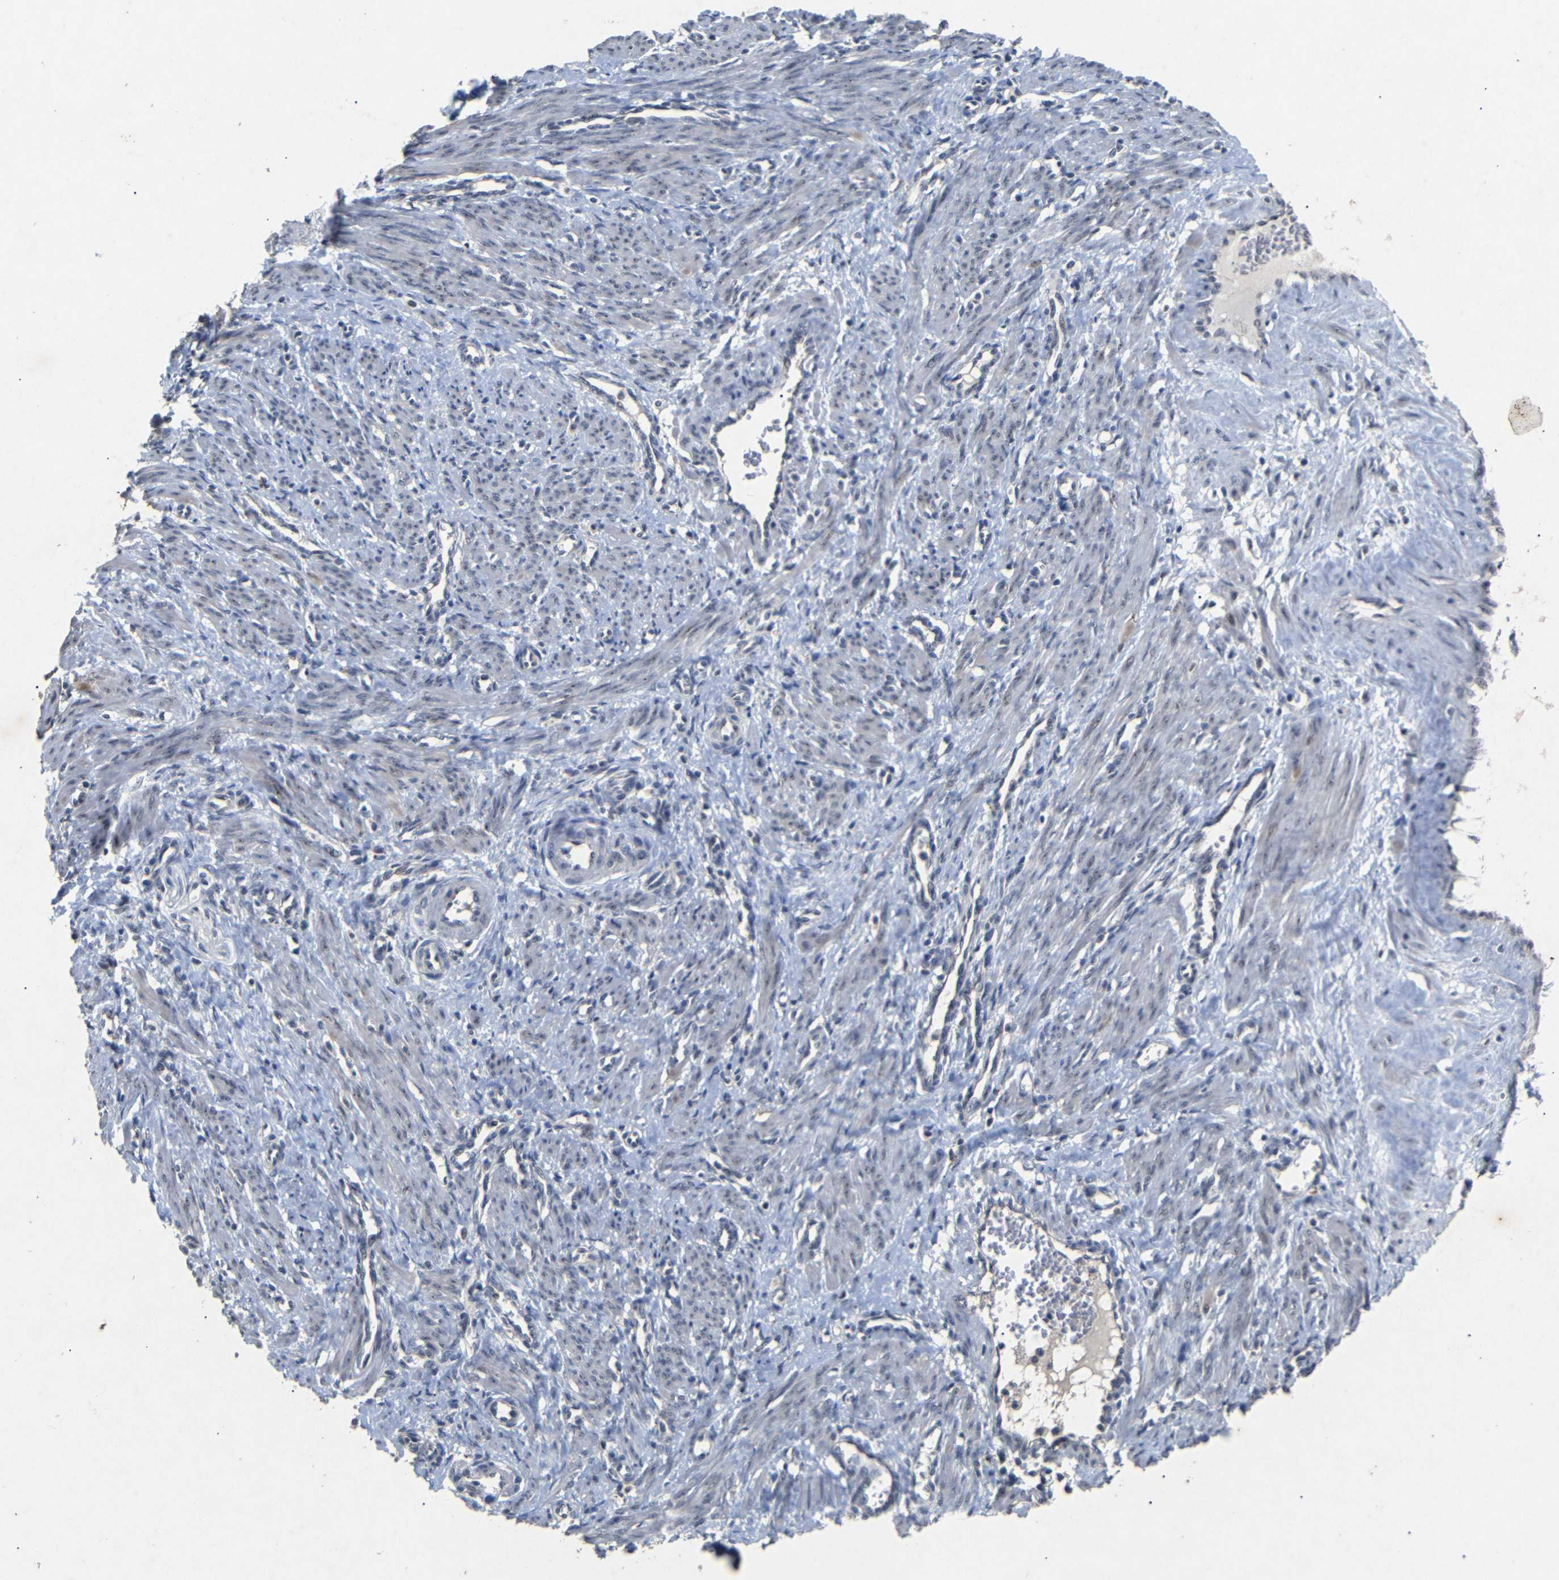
{"staining": {"intensity": "moderate", "quantity": "25%-75%", "location": "nuclear"}, "tissue": "smooth muscle", "cell_type": "Smooth muscle cells", "image_type": "normal", "snomed": [{"axis": "morphology", "description": "Normal tissue, NOS"}, {"axis": "topography", "description": "Endometrium"}], "caption": "Smooth muscle stained with DAB immunohistochemistry (IHC) shows medium levels of moderate nuclear staining in about 25%-75% of smooth muscle cells.", "gene": "PARN", "patient": {"sex": "female", "age": 33}}